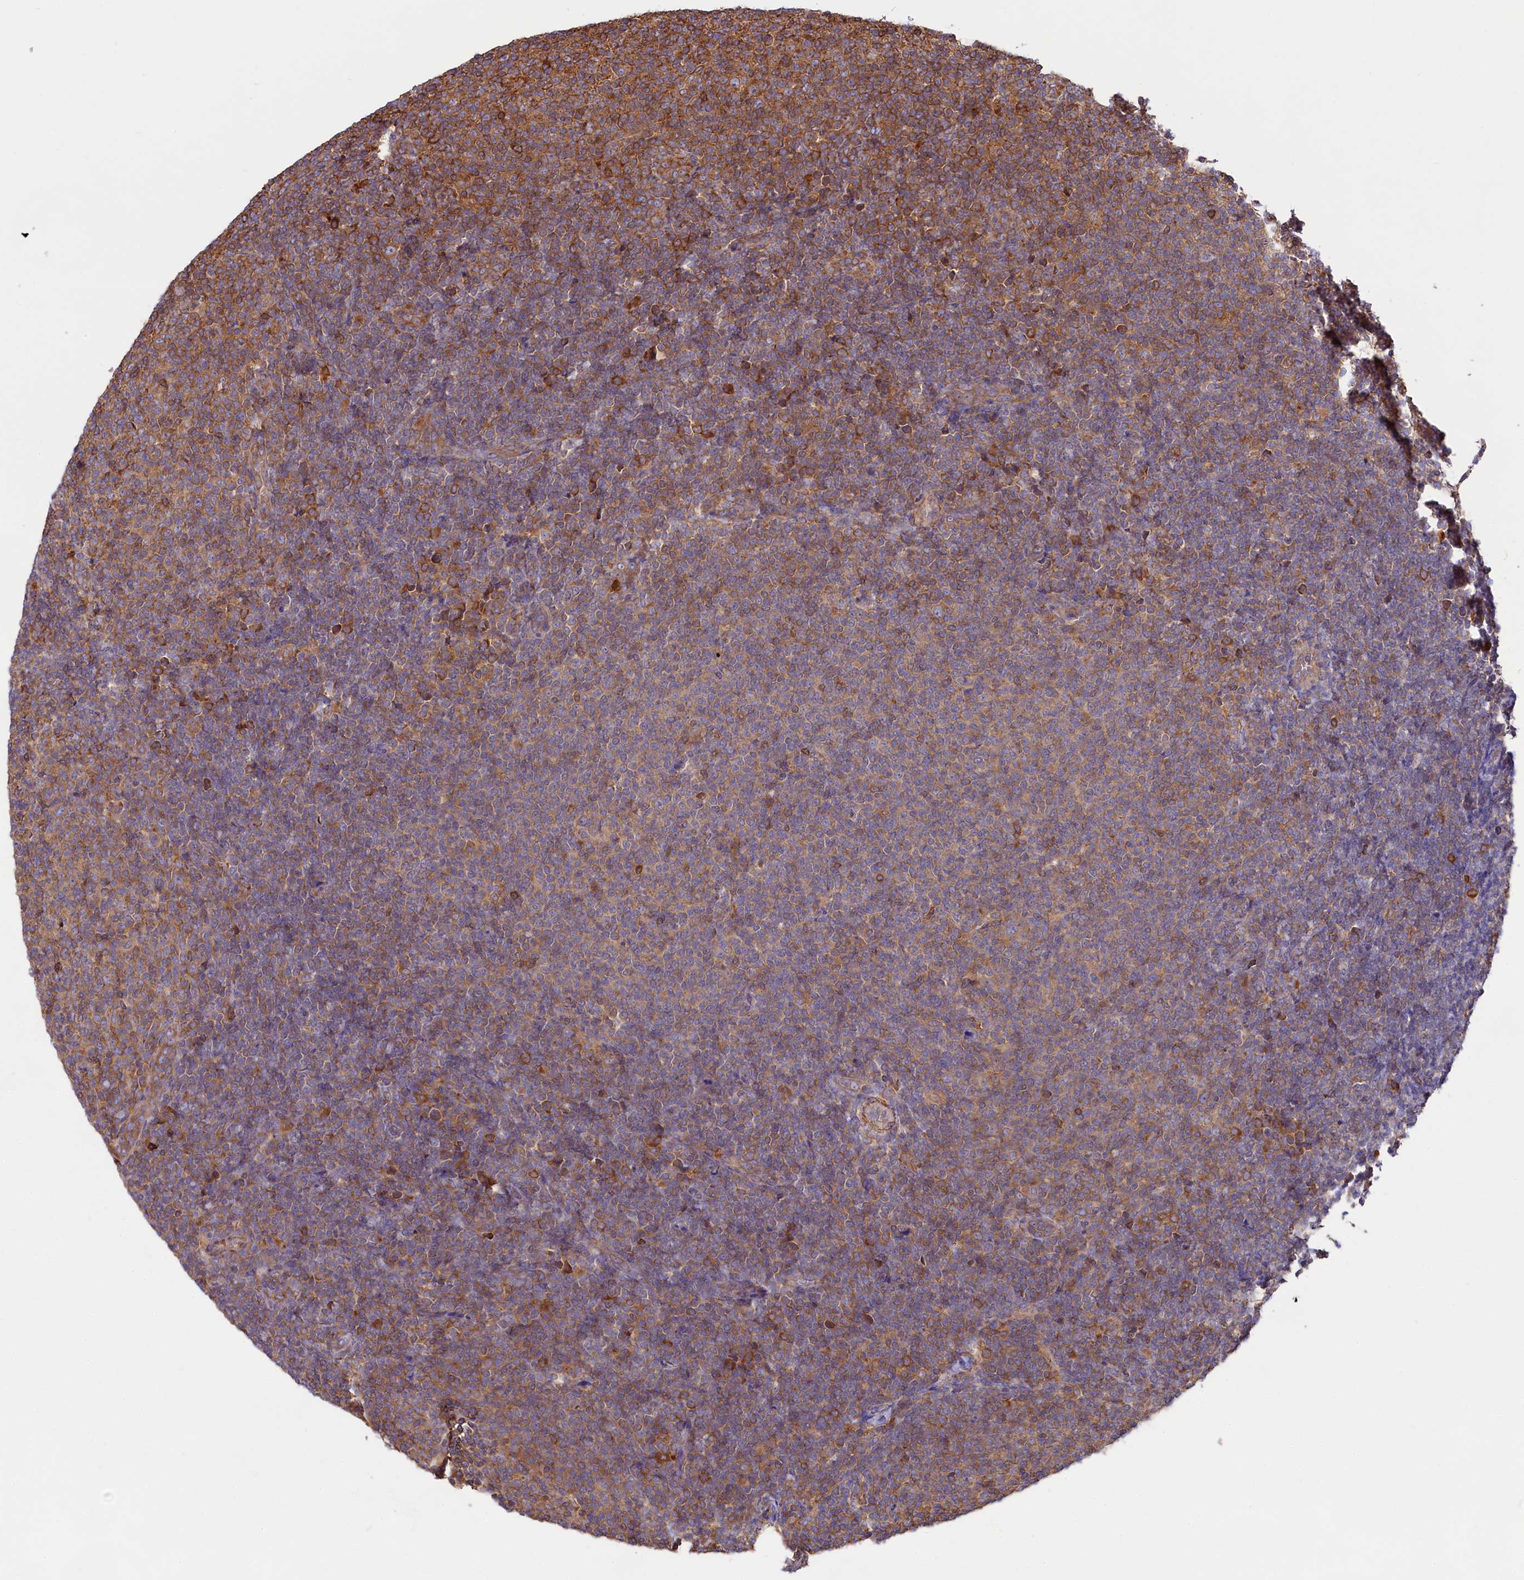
{"staining": {"intensity": "moderate", "quantity": "25%-75%", "location": "cytoplasmic/membranous"}, "tissue": "lymphoma", "cell_type": "Tumor cells", "image_type": "cancer", "snomed": [{"axis": "morphology", "description": "Malignant lymphoma, non-Hodgkin's type, Low grade"}, {"axis": "topography", "description": "Lymph node"}], "caption": "Protein expression analysis of human malignant lymphoma, non-Hodgkin's type (low-grade) reveals moderate cytoplasmic/membranous expression in approximately 25%-75% of tumor cells. The protein is shown in brown color, while the nuclei are stained blue.", "gene": "GYS1", "patient": {"sex": "male", "age": 66}}